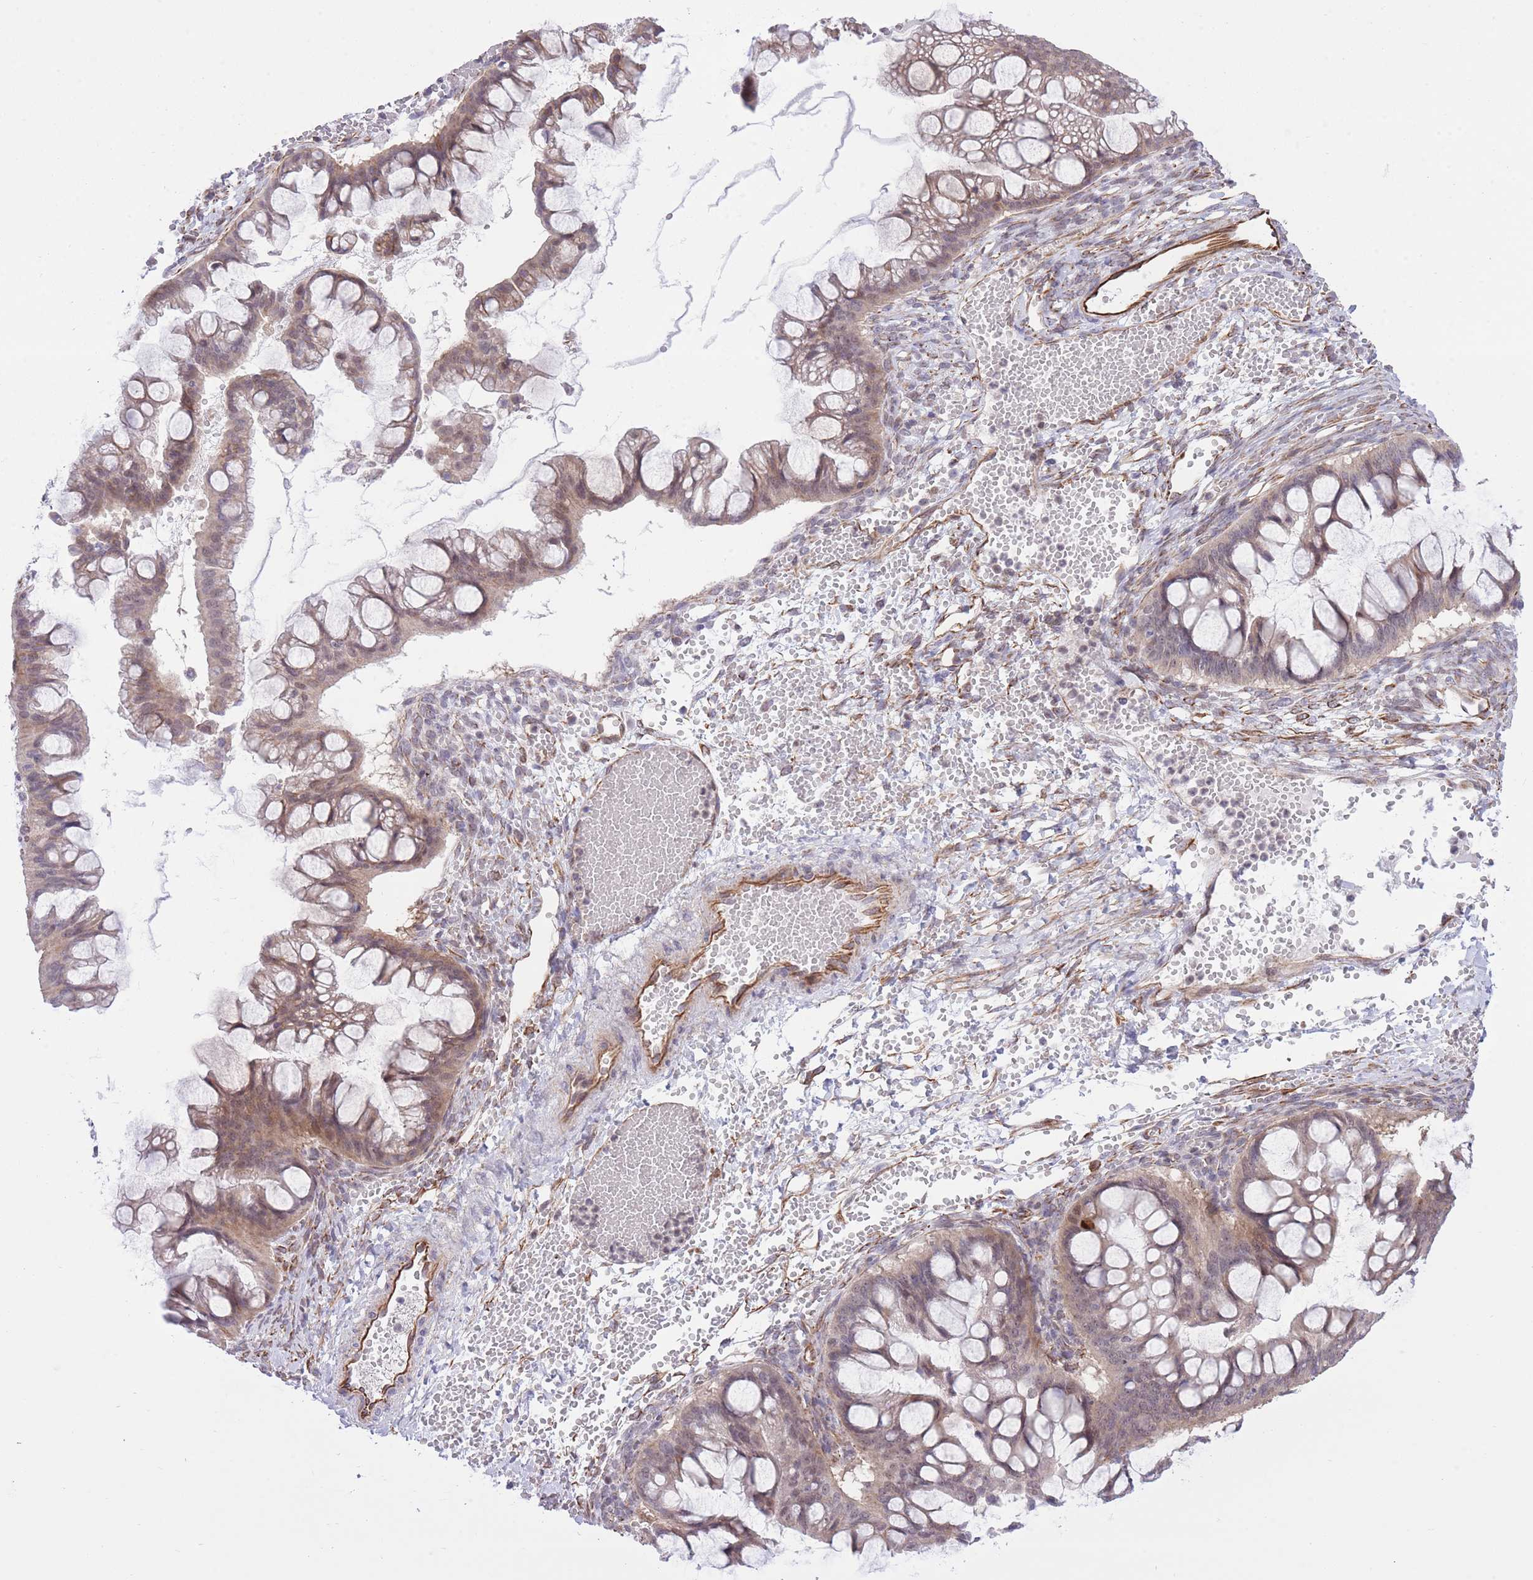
{"staining": {"intensity": "weak", "quantity": ">75%", "location": "cytoplasmic/membranous,nuclear"}, "tissue": "ovarian cancer", "cell_type": "Tumor cells", "image_type": "cancer", "snomed": [{"axis": "morphology", "description": "Cystadenocarcinoma, mucinous, NOS"}, {"axis": "topography", "description": "Ovary"}], "caption": "Immunohistochemical staining of ovarian cancer (mucinous cystadenocarcinoma) reveals weak cytoplasmic/membranous and nuclear protein positivity in approximately >75% of tumor cells. The staining is performed using DAB brown chromogen to label protein expression. The nuclei are counter-stained blue using hematoxylin.", "gene": "ELL", "patient": {"sex": "female", "age": 73}}